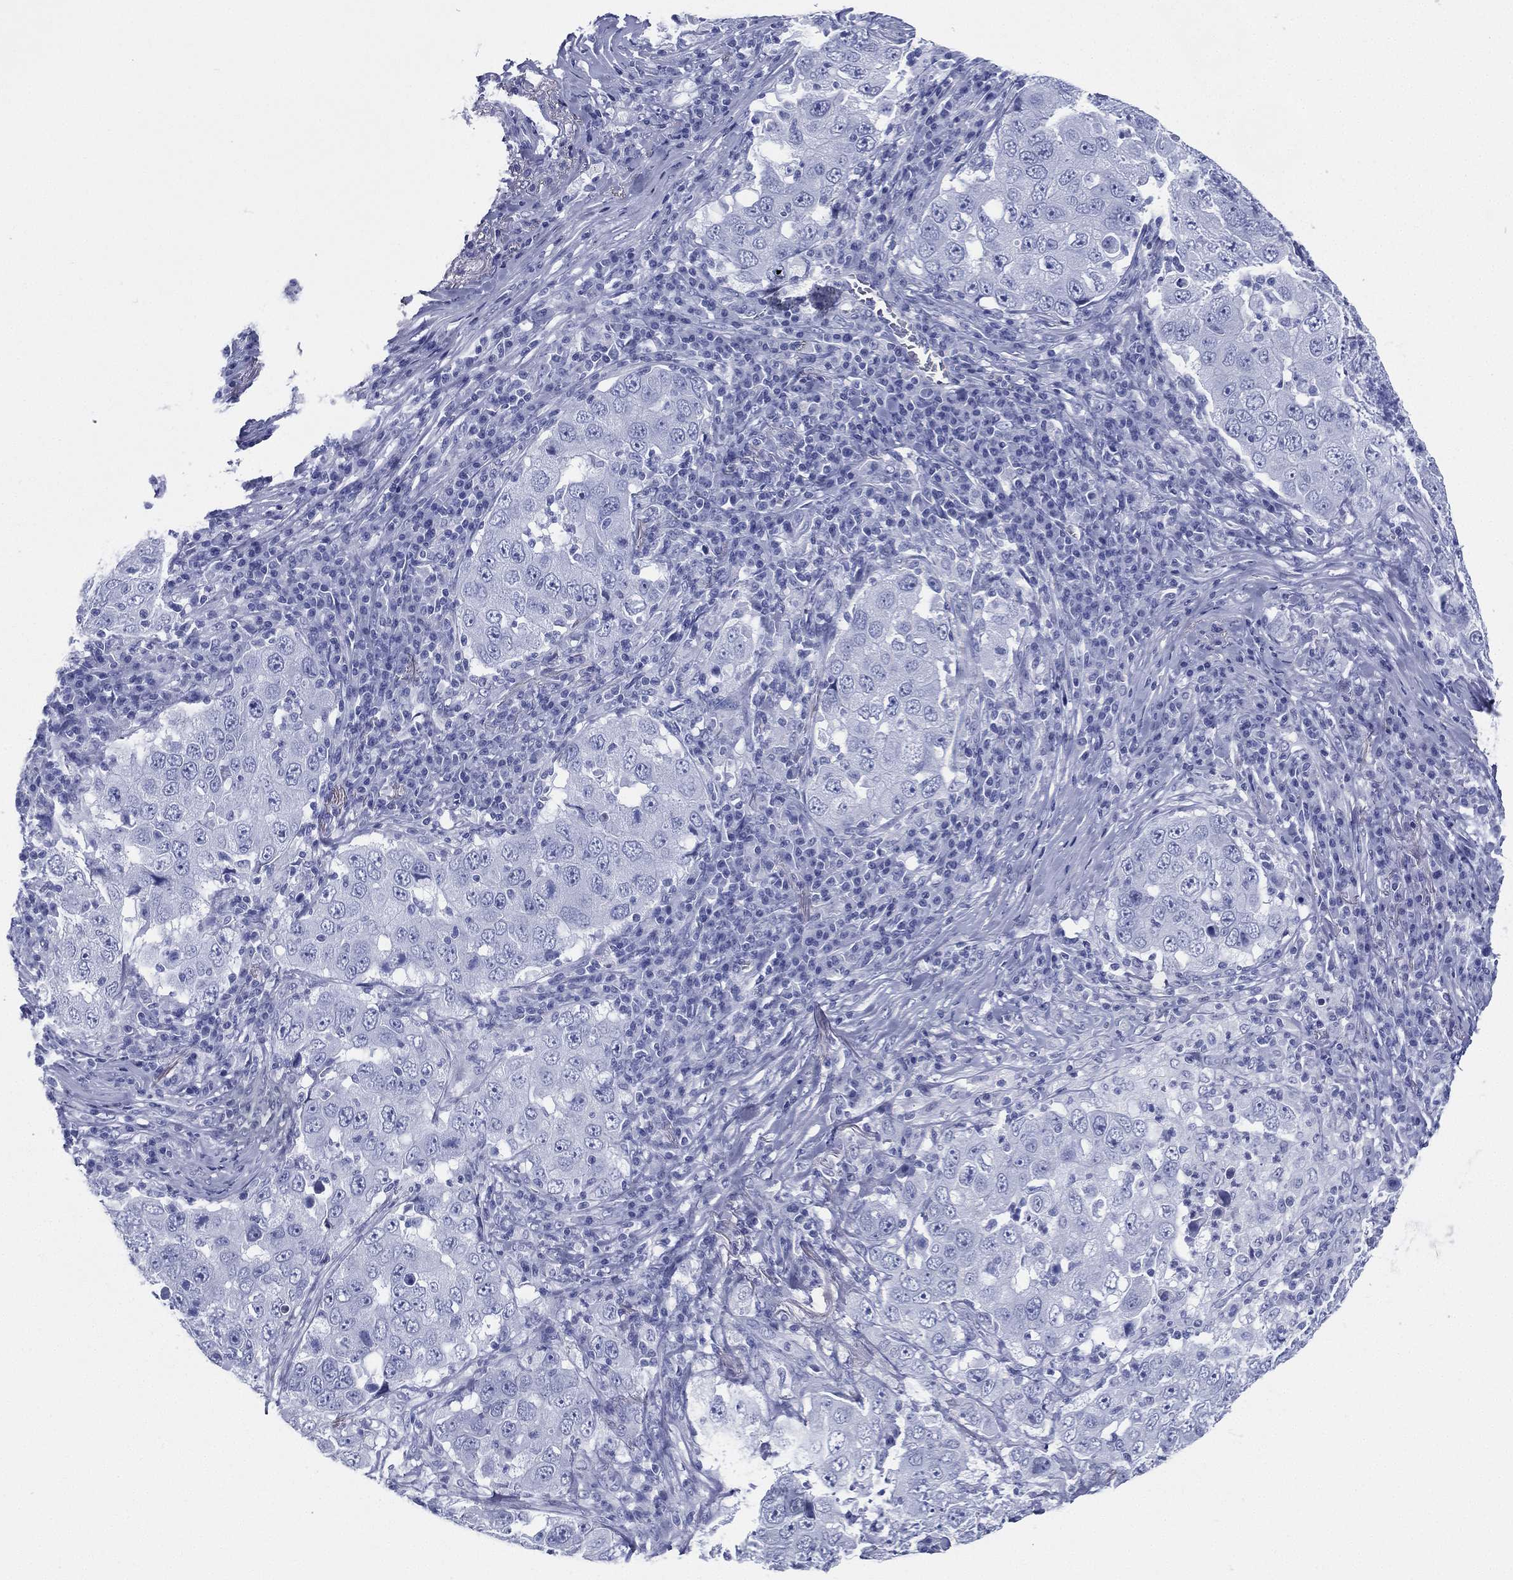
{"staining": {"intensity": "negative", "quantity": "none", "location": "none"}, "tissue": "lung cancer", "cell_type": "Tumor cells", "image_type": "cancer", "snomed": [{"axis": "morphology", "description": "Adenocarcinoma, NOS"}, {"axis": "topography", "description": "Lung"}], "caption": "Immunohistochemical staining of human lung adenocarcinoma demonstrates no significant staining in tumor cells.", "gene": "RSPH4A", "patient": {"sex": "male", "age": 73}}